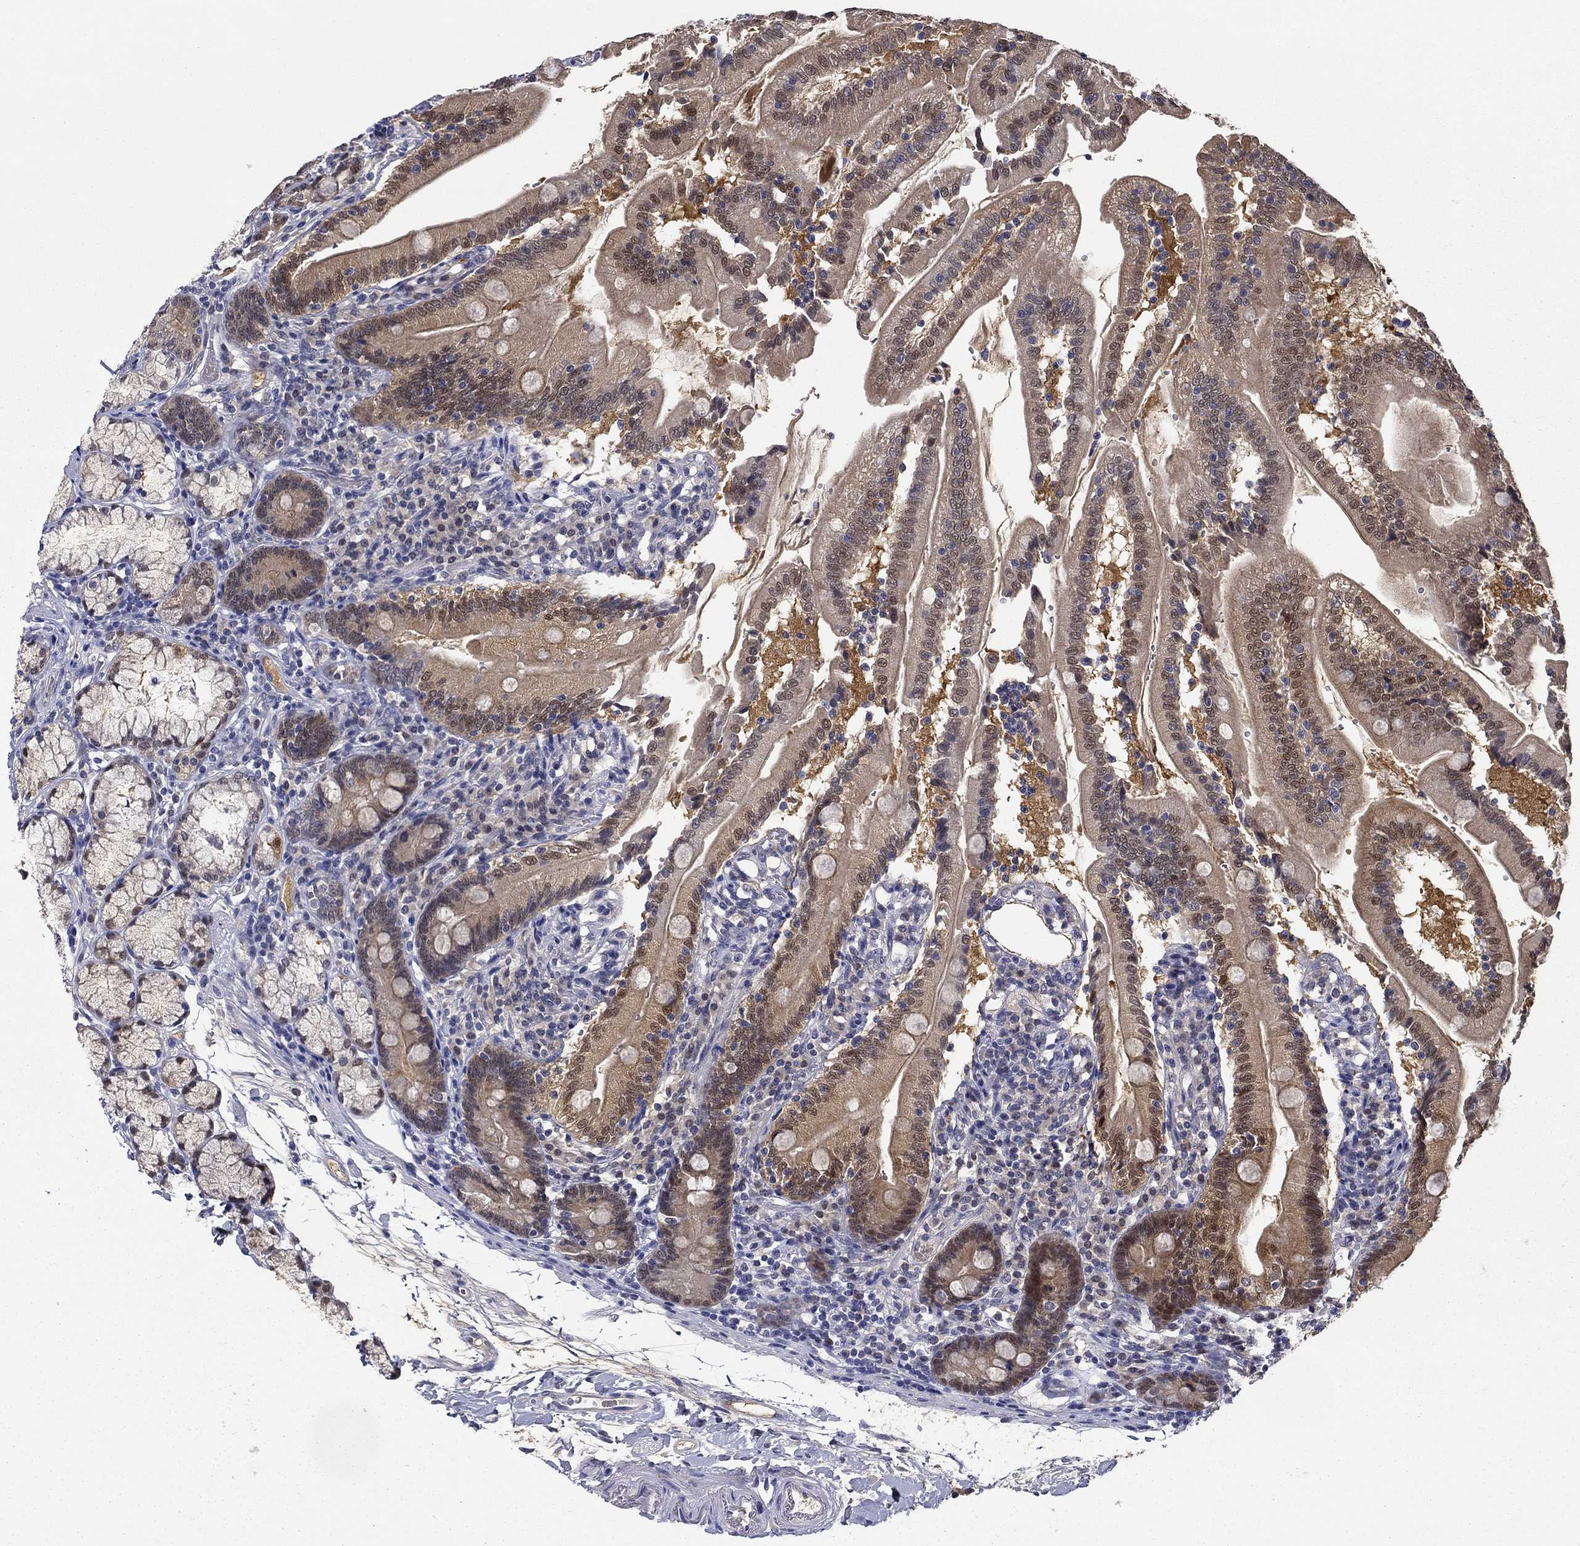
{"staining": {"intensity": "moderate", "quantity": "<25%", "location": "cytoplasmic/membranous"}, "tissue": "duodenum", "cell_type": "Glandular cells", "image_type": "normal", "snomed": [{"axis": "morphology", "description": "Normal tissue, NOS"}, {"axis": "topography", "description": "Duodenum"}], "caption": "Benign duodenum was stained to show a protein in brown. There is low levels of moderate cytoplasmic/membranous expression in approximately <25% of glandular cells. Nuclei are stained in blue.", "gene": "DDTL", "patient": {"sex": "female", "age": 67}}